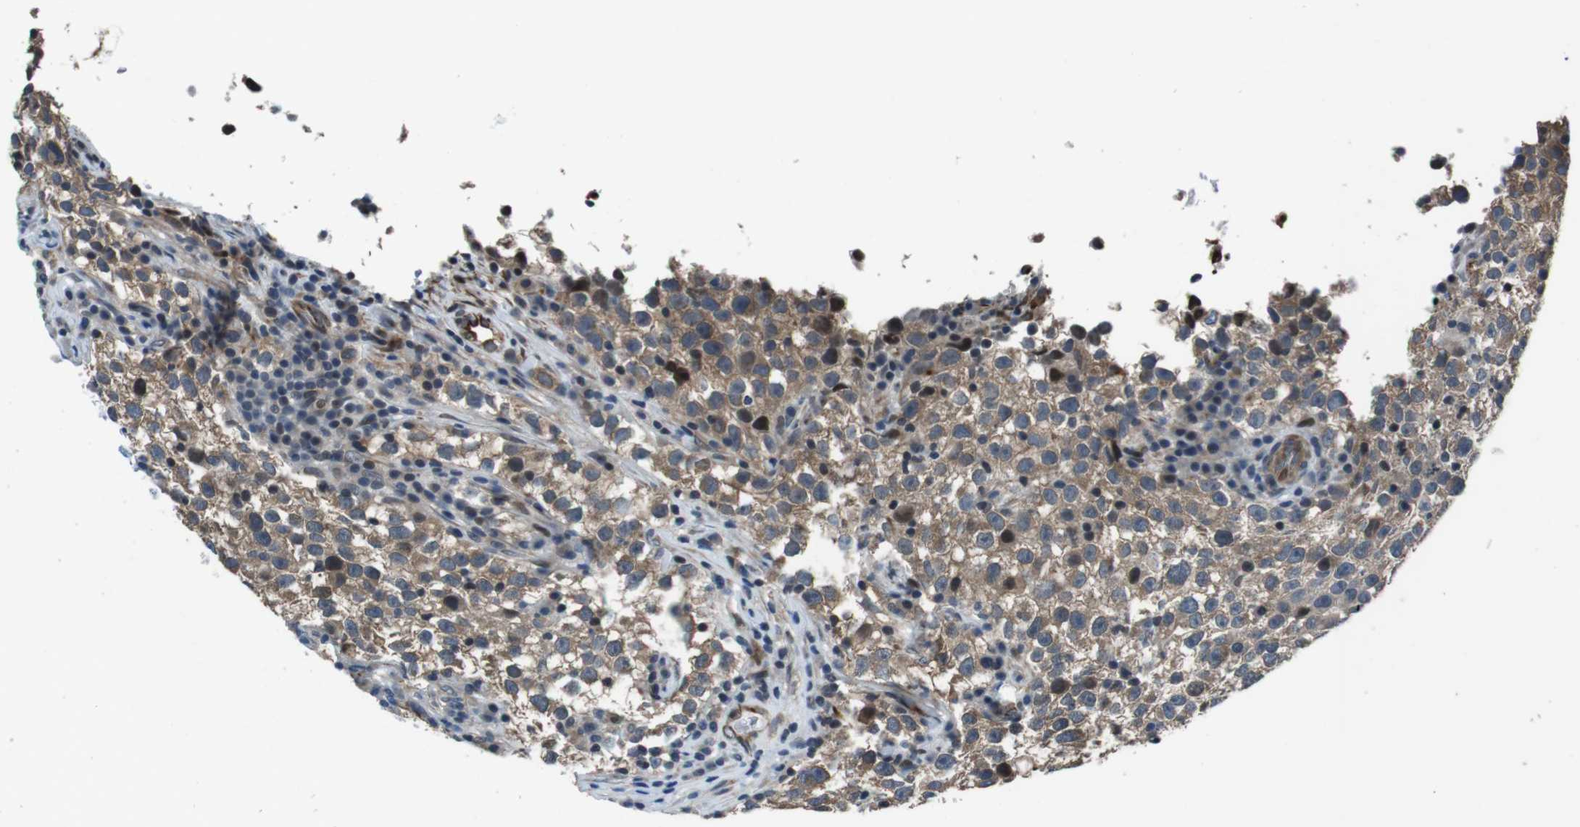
{"staining": {"intensity": "moderate", "quantity": ">75%", "location": "cytoplasmic/membranous"}, "tissue": "testis cancer", "cell_type": "Tumor cells", "image_type": "cancer", "snomed": [{"axis": "morphology", "description": "Seminoma, NOS"}, {"axis": "topography", "description": "Testis"}], "caption": "The immunohistochemical stain shows moderate cytoplasmic/membranous expression in tumor cells of testis seminoma tissue.", "gene": "LRRC49", "patient": {"sex": "male", "age": 22}}